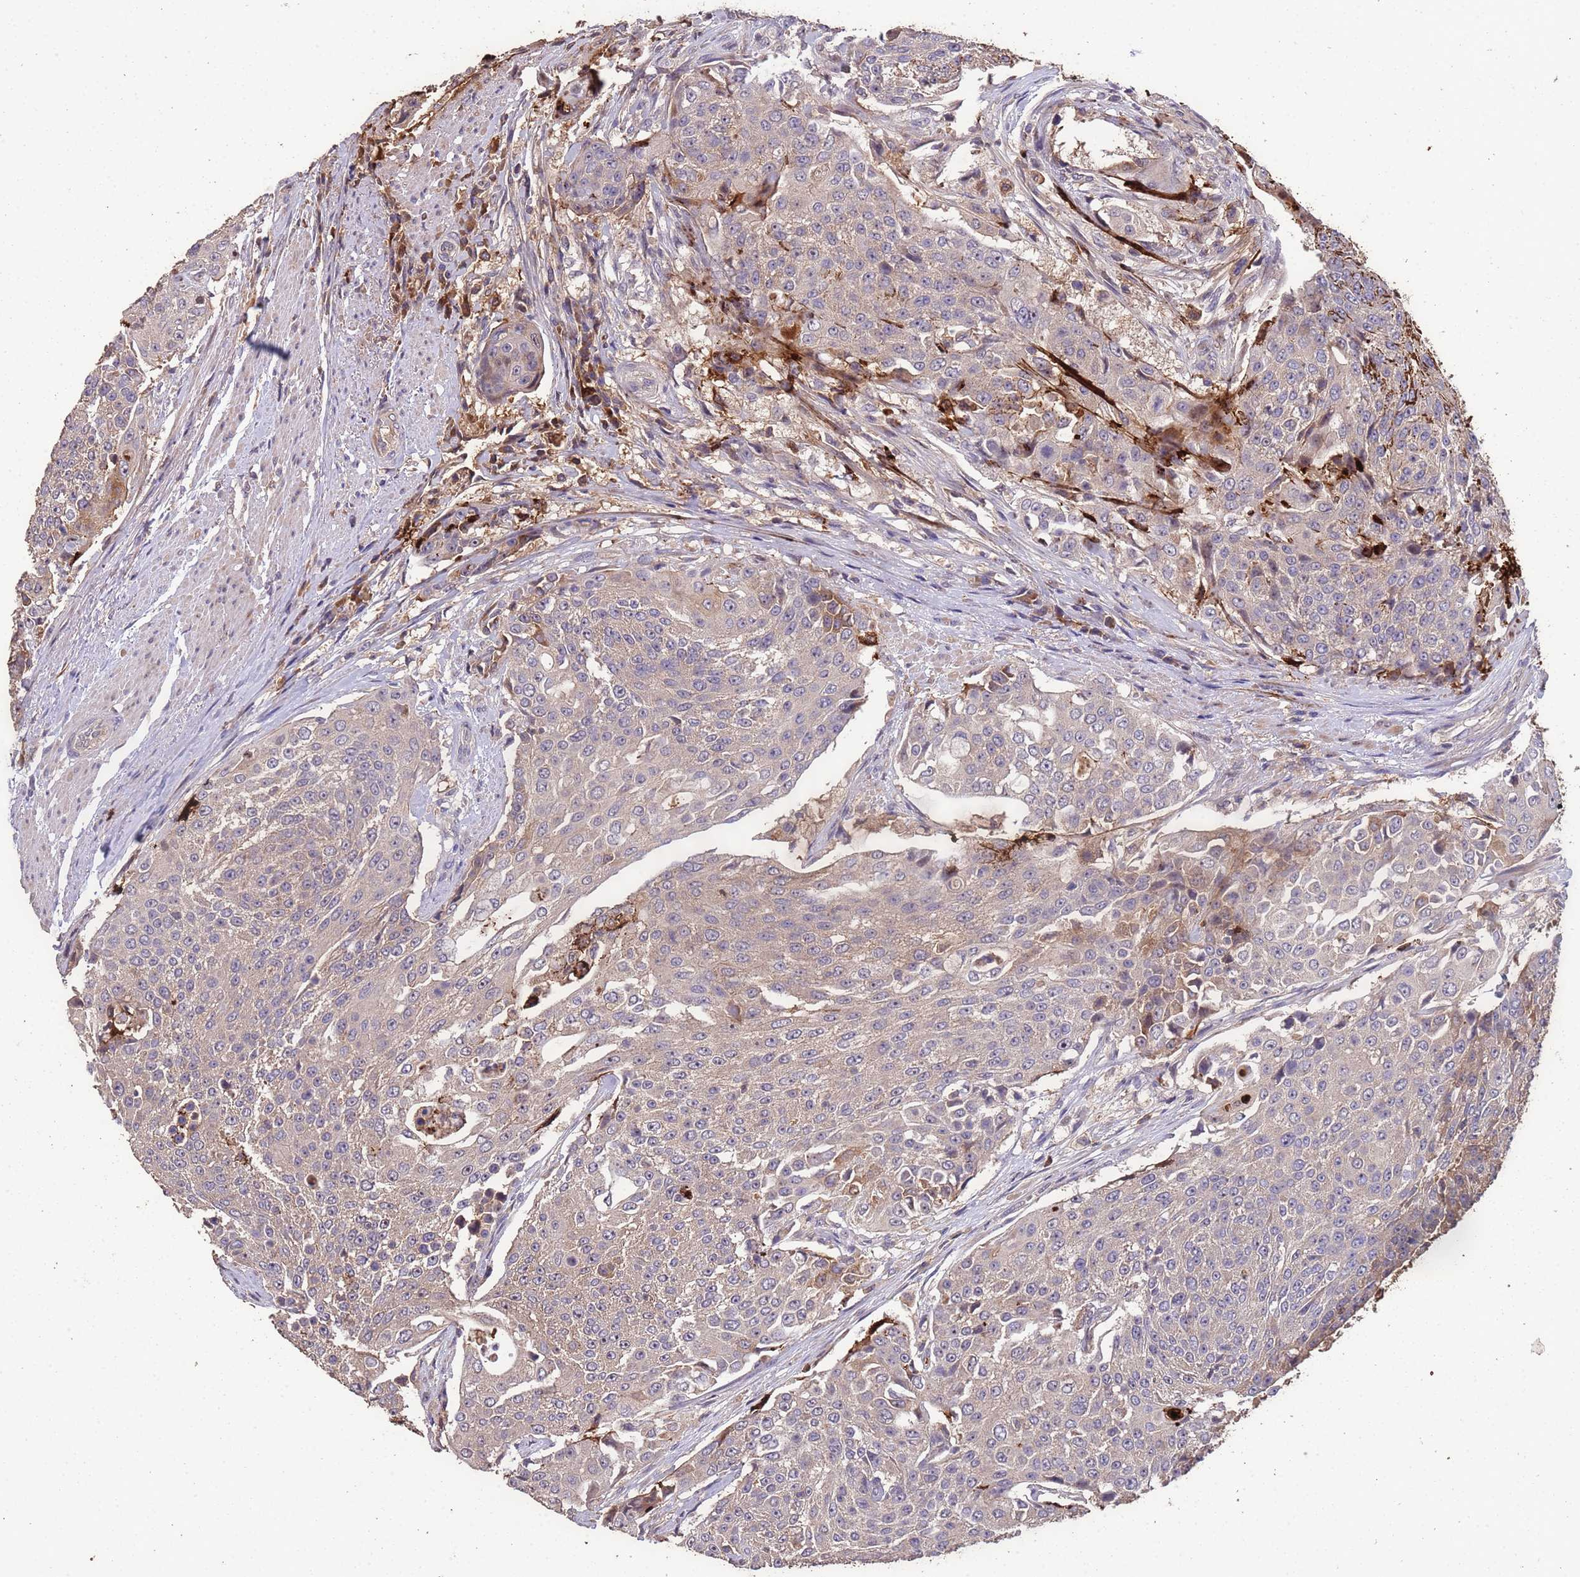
{"staining": {"intensity": "moderate", "quantity": "<25%", "location": "cytoplasmic/membranous"}, "tissue": "urothelial cancer", "cell_type": "Tumor cells", "image_type": "cancer", "snomed": [{"axis": "morphology", "description": "Urothelial carcinoma, High grade"}, {"axis": "topography", "description": "Urinary bladder"}], "caption": "Protein staining by immunohistochemistry (IHC) shows moderate cytoplasmic/membranous staining in approximately <25% of tumor cells in urothelial cancer.", "gene": "CCDC184", "patient": {"sex": "female", "age": 63}}